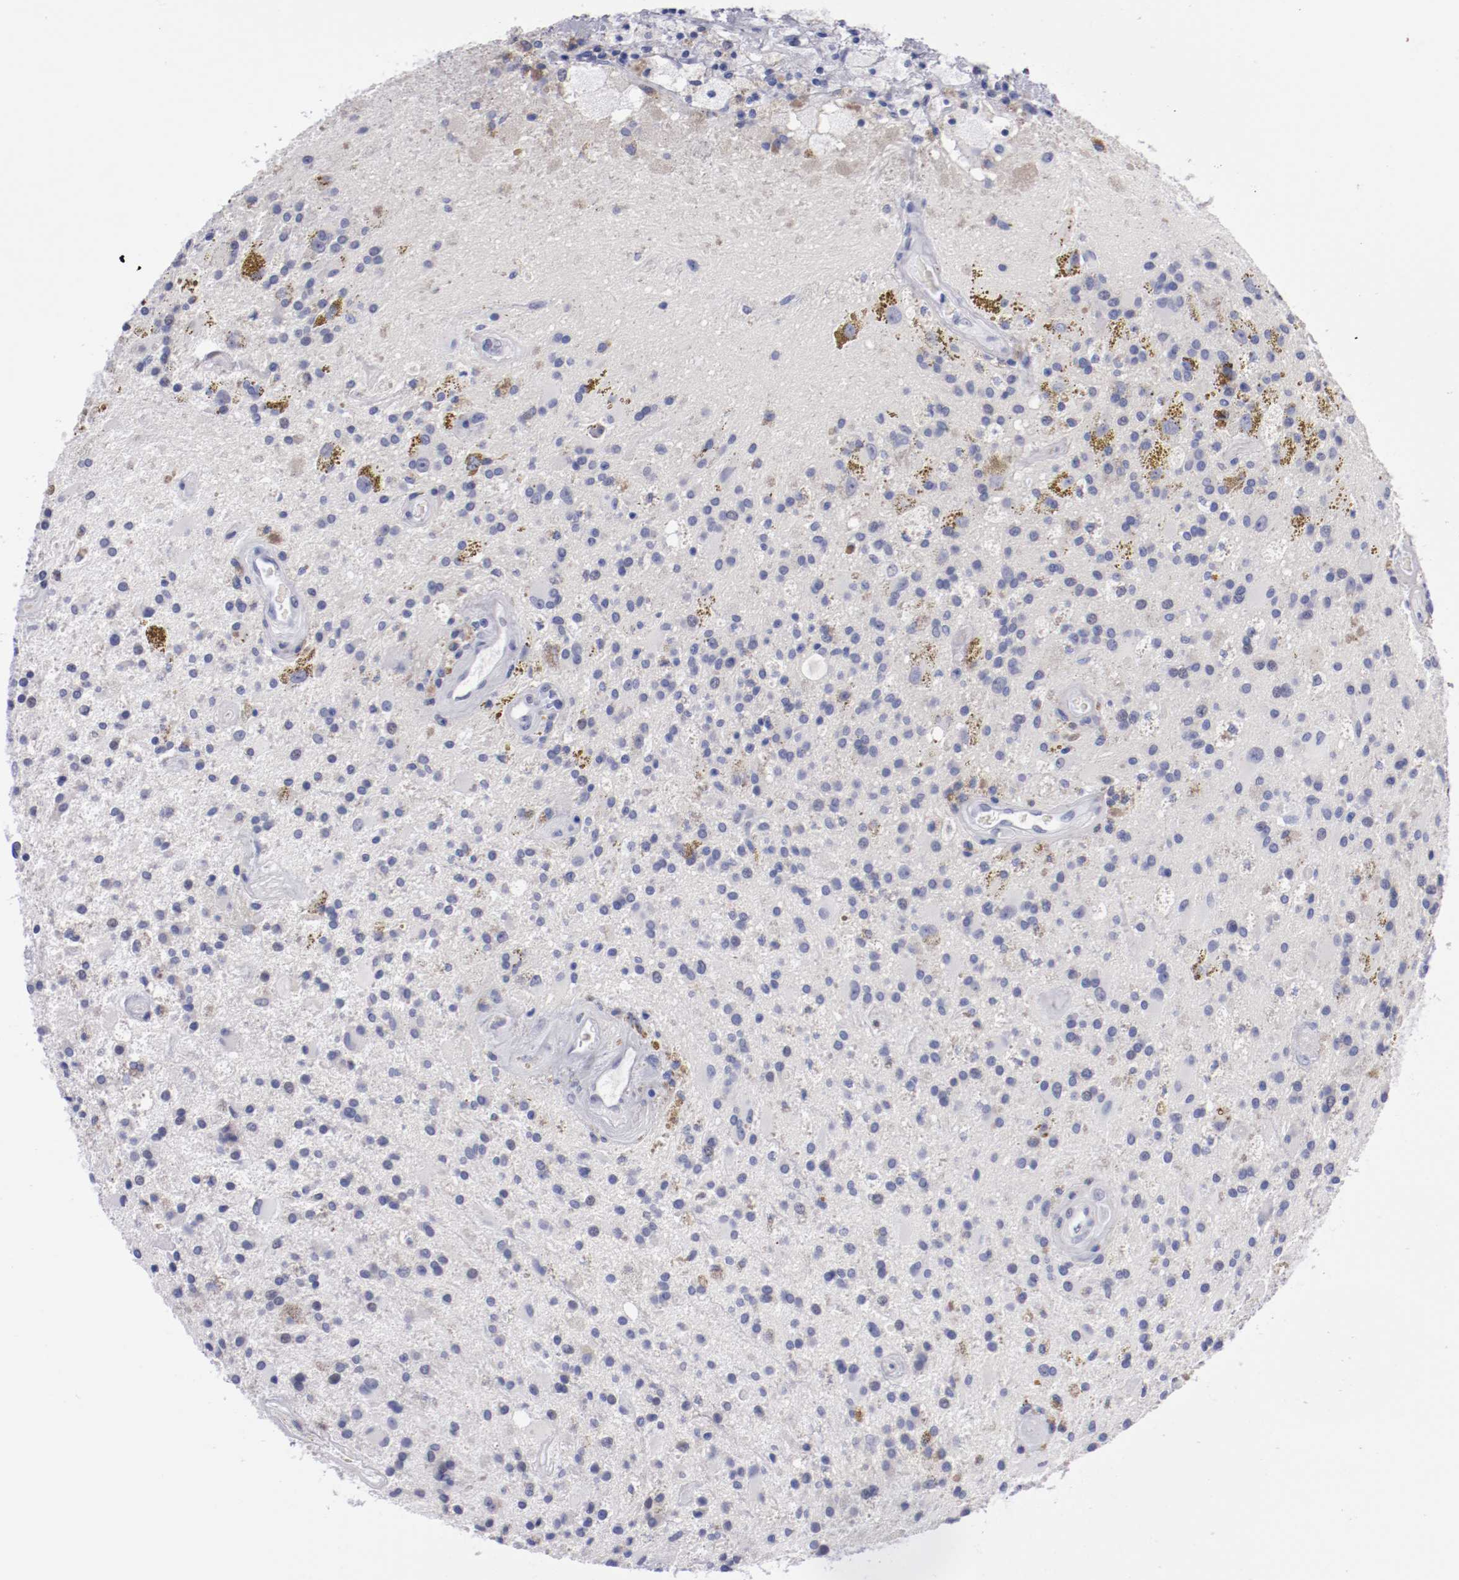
{"staining": {"intensity": "negative", "quantity": "none", "location": "none"}, "tissue": "glioma", "cell_type": "Tumor cells", "image_type": "cancer", "snomed": [{"axis": "morphology", "description": "Glioma, malignant, Low grade"}, {"axis": "topography", "description": "Brain"}], "caption": "IHC photomicrograph of neoplastic tissue: malignant glioma (low-grade) stained with DAB (3,3'-diaminobenzidine) demonstrates no significant protein positivity in tumor cells. (DAB immunohistochemistry visualized using brightfield microscopy, high magnification).", "gene": "HNF1B", "patient": {"sex": "male", "age": 58}}